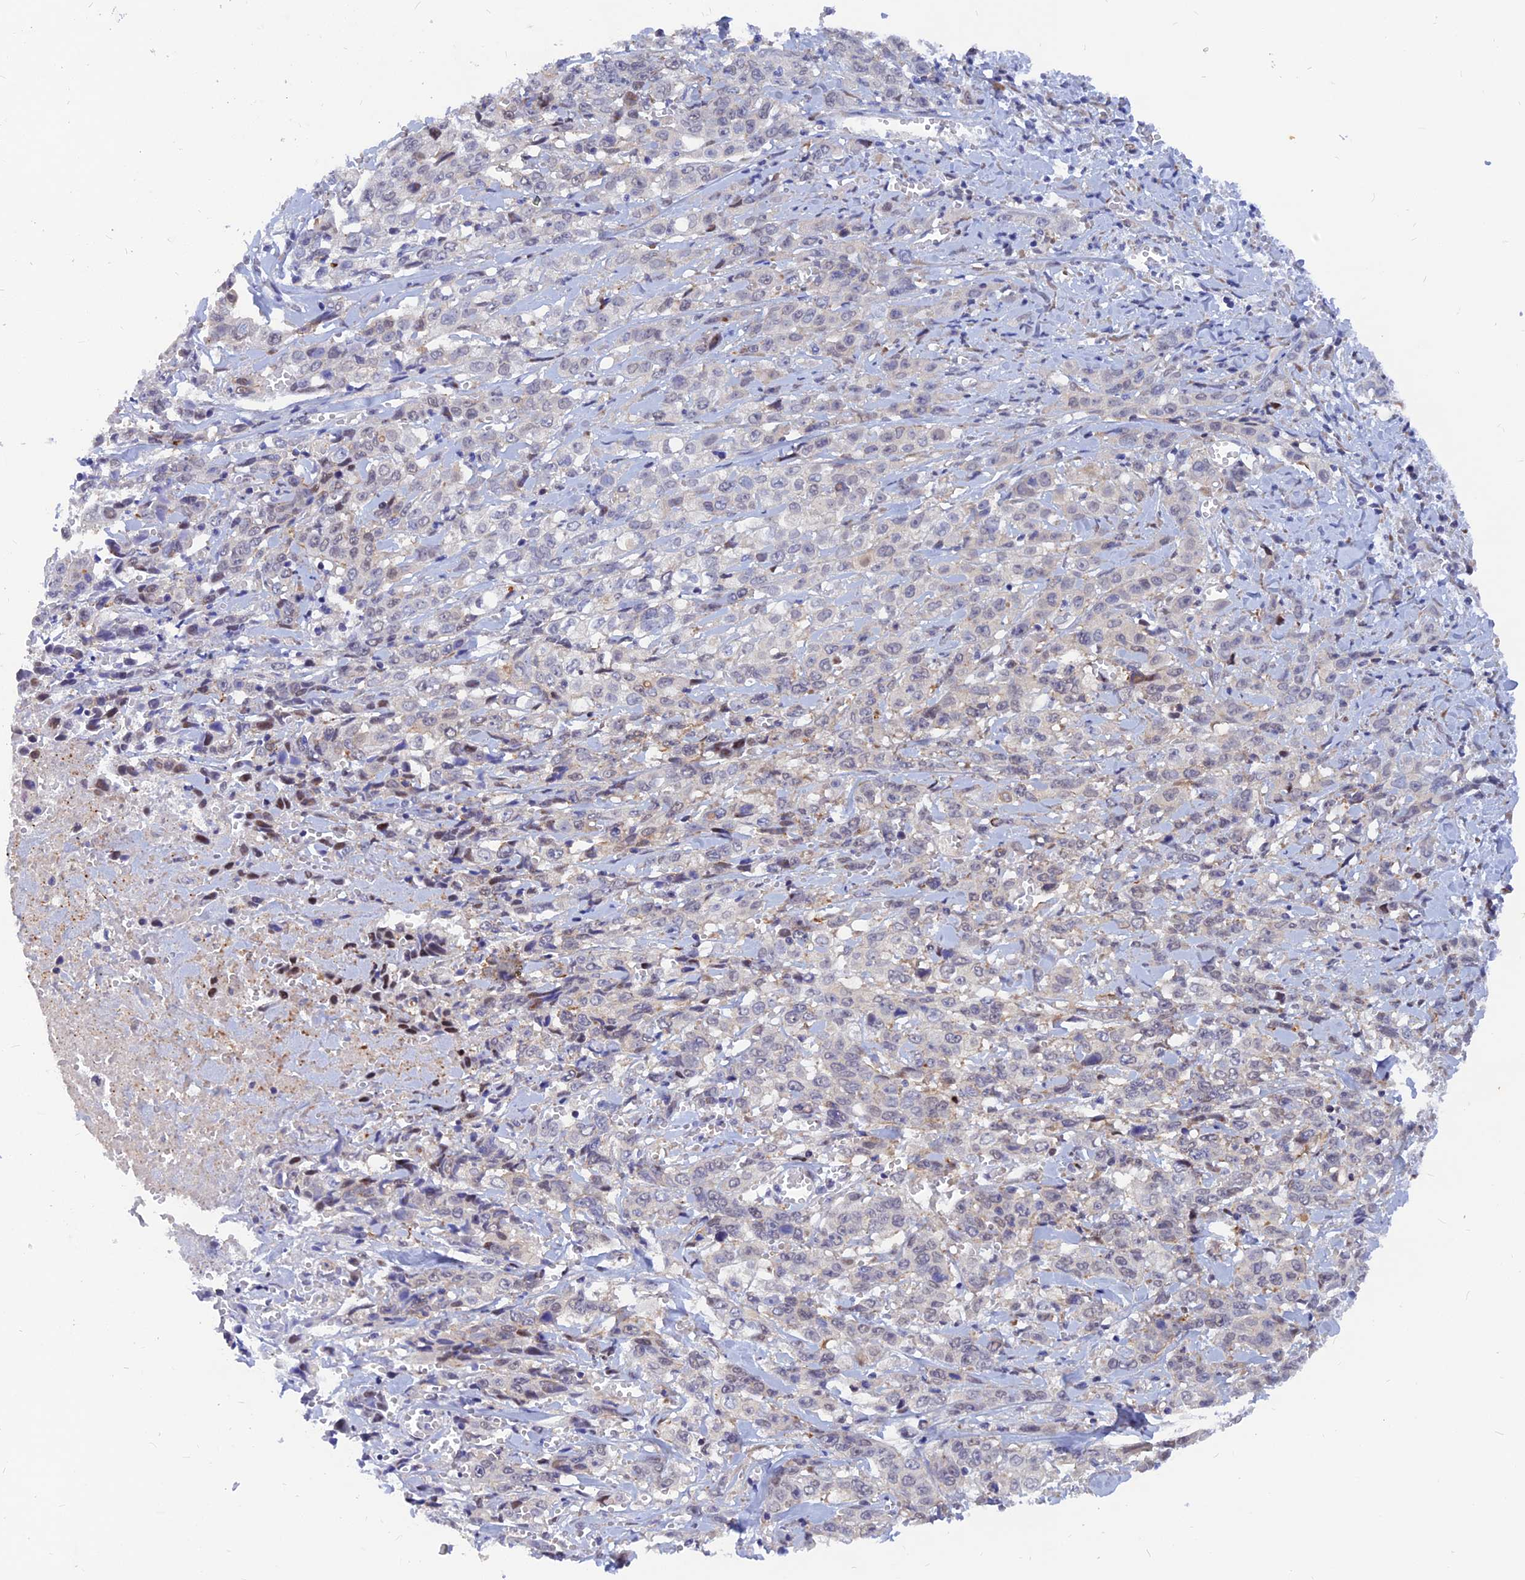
{"staining": {"intensity": "negative", "quantity": "none", "location": "none"}, "tissue": "stomach cancer", "cell_type": "Tumor cells", "image_type": "cancer", "snomed": [{"axis": "morphology", "description": "Adenocarcinoma, NOS"}, {"axis": "topography", "description": "Stomach, upper"}], "caption": "An image of adenocarcinoma (stomach) stained for a protein reveals no brown staining in tumor cells.", "gene": "DNAJC16", "patient": {"sex": "male", "age": 62}}